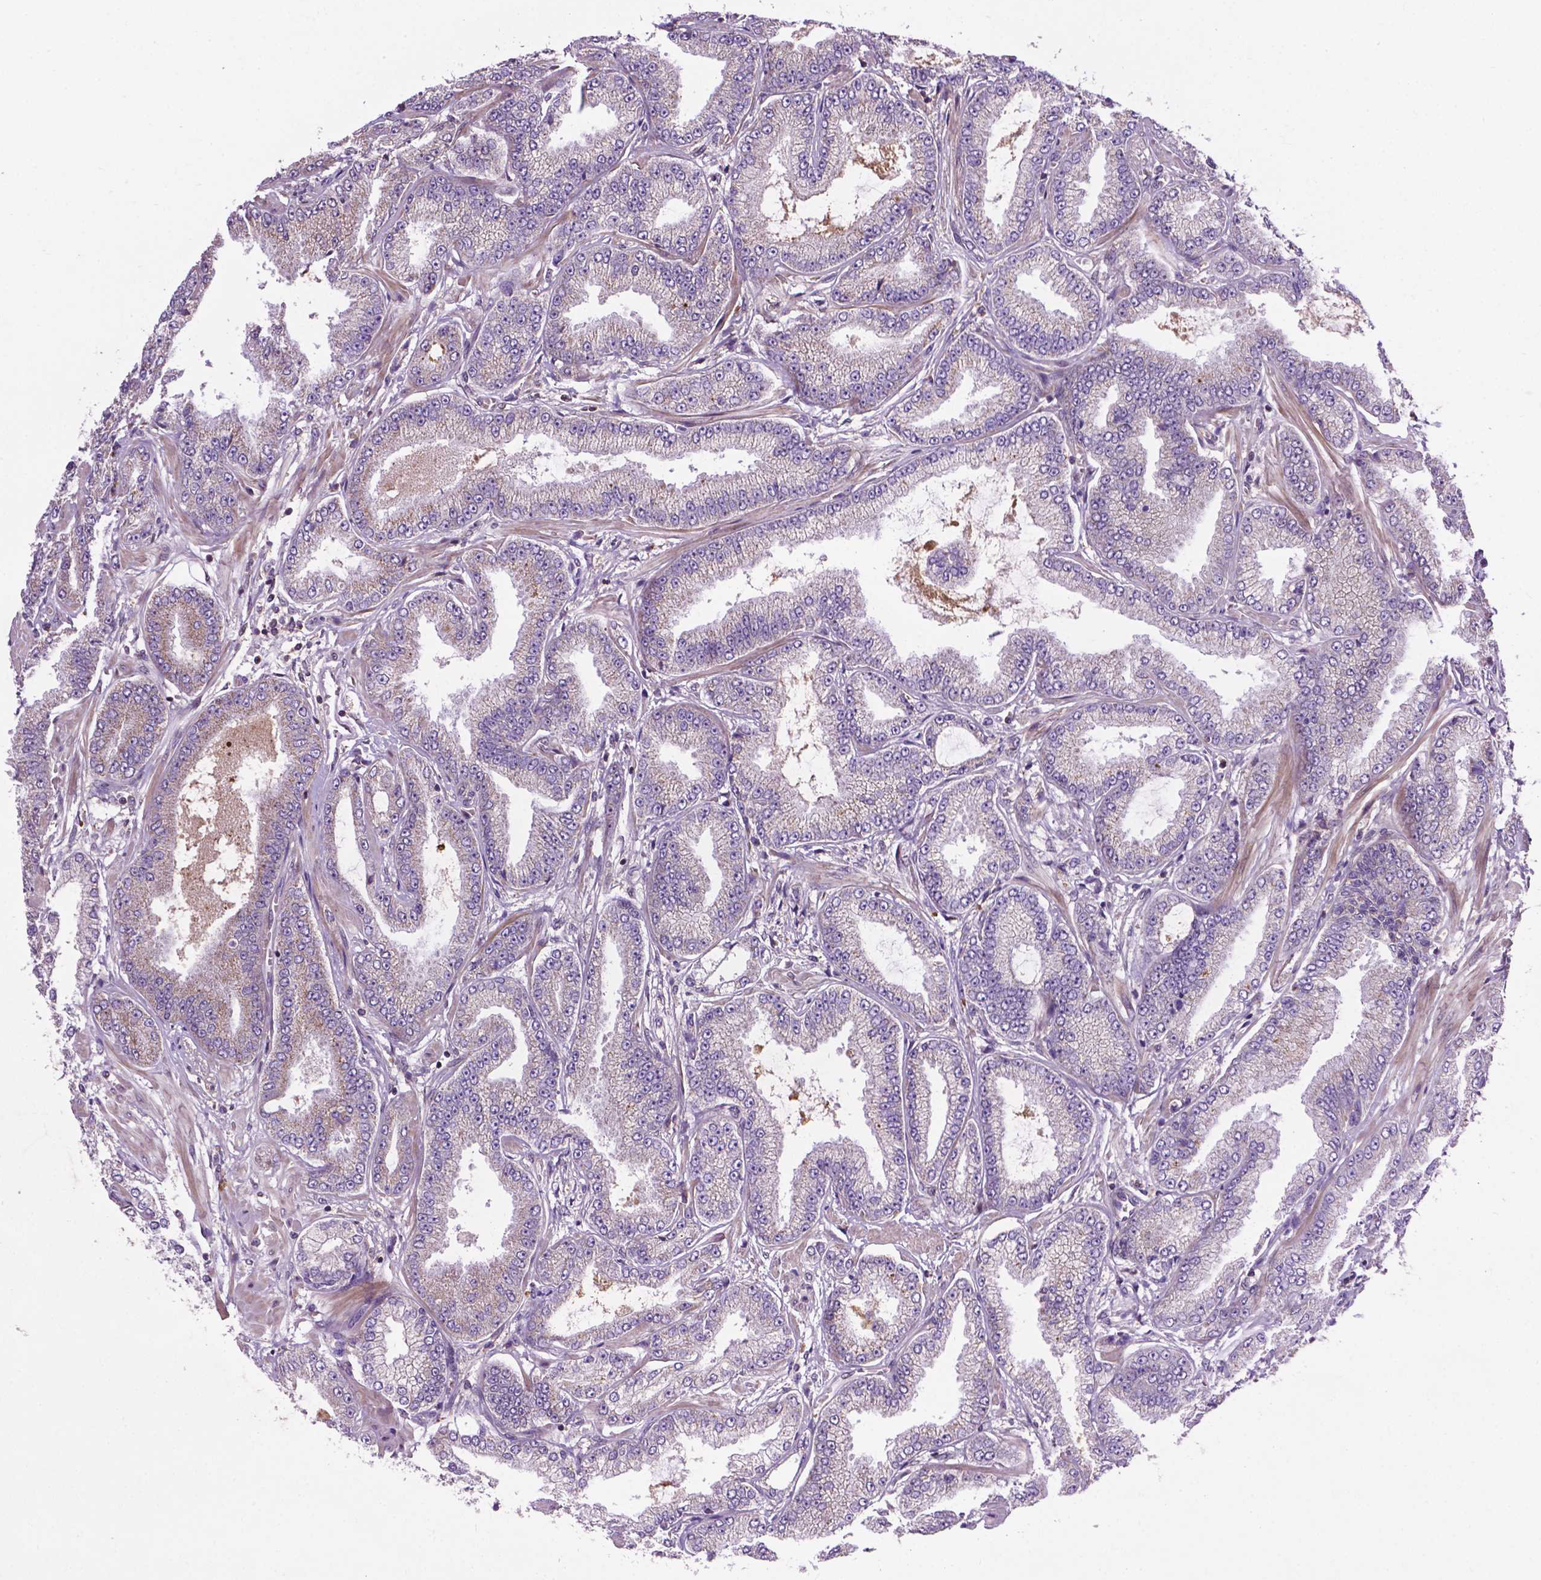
{"staining": {"intensity": "negative", "quantity": "none", "location": "none"}, "tissue": "prostate cancer", "cell_type": "Tumor cells", "image_type": "cancer", "snomed": [{"axis": "morphology", "description": "Adenocarcinoma, Low grade"}, {"axis": "topography", "description": "Prostate"}], "caption": "DAB immunohistochemical staining of human adenocarcinoma (low-grade) (prostate) exhibits no significant staining in tumor cells.", "gene": "SPNS2", "patient": {"sex": "male", "age": 55}}